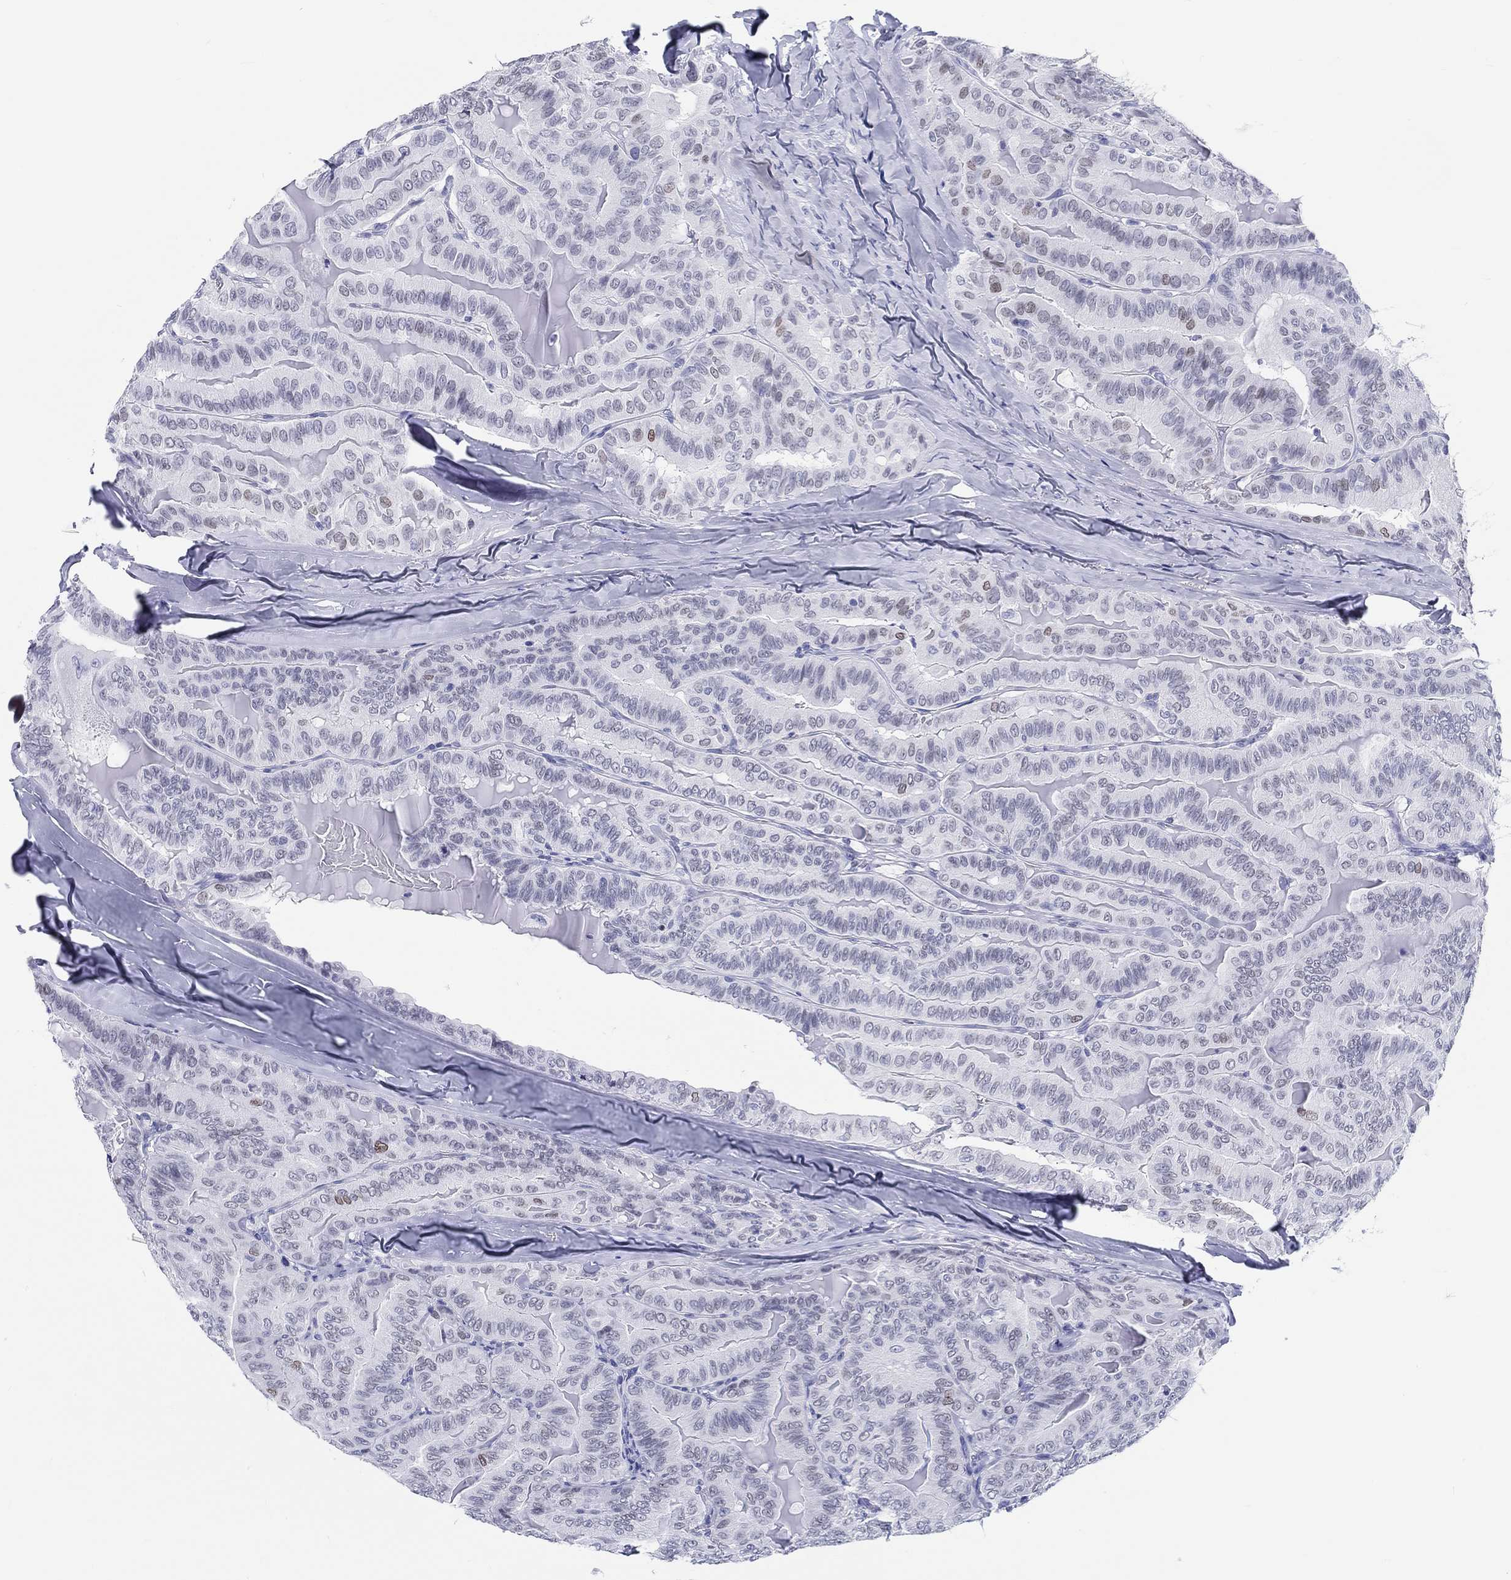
{"staining": {"intensity": "weak", "quantity": "<25%", "location": "nuclear"}, "tissue": "thyroid cancer", "cell_type": "Tumor cells", "image_type": "cancer", "snomed": [{"axis": "morphology", "description": "Papillary adenocarcinoma, NOS"}, {"axis": "topography", "description": "Thyroid gland"}], "caption": "A high-resolution histopathology image shows IHC staining of thyroid cancer, which reveals no significant positivity in tumor cells.", "gene": "H1-1", "patient": {"sex": "female", "age": 68}}